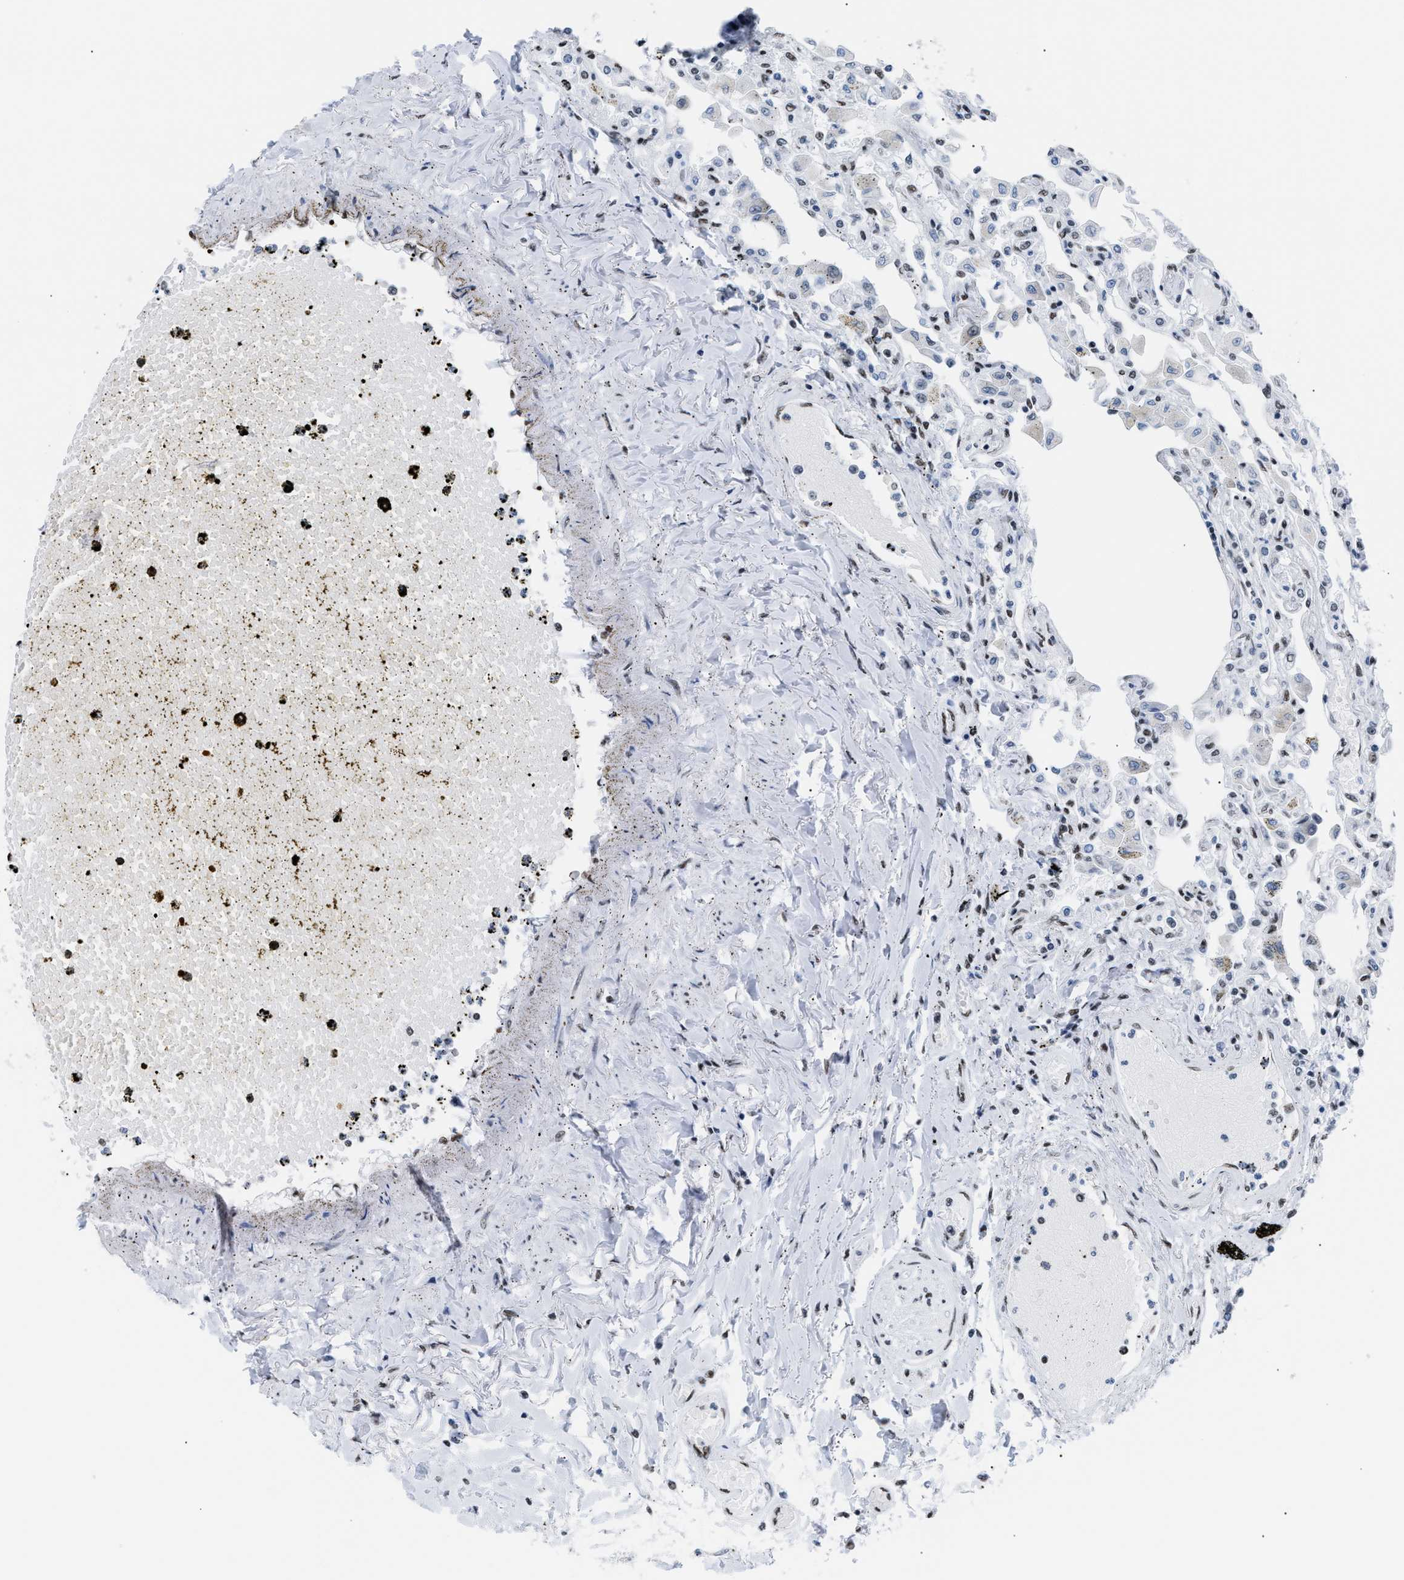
{"staining": {"intensity": "weak", "quantity": "<25%", "location": "nuclear"}, "tissue": "lung", "cell_type": "Alveolar cells", "image_type": "normal", "snomed": [{"axis": "morphology", "description": "Normal tissue, NOS"}, {"axis": "topography", "description": "Bronchus"}, {"axis": "topography", "description": "Lung"}], "caption": "IHC of normal lung shows no staining in alveolar cells.", "gene": "CCAR2", "patient": {"sex": "female", "age": 49}}